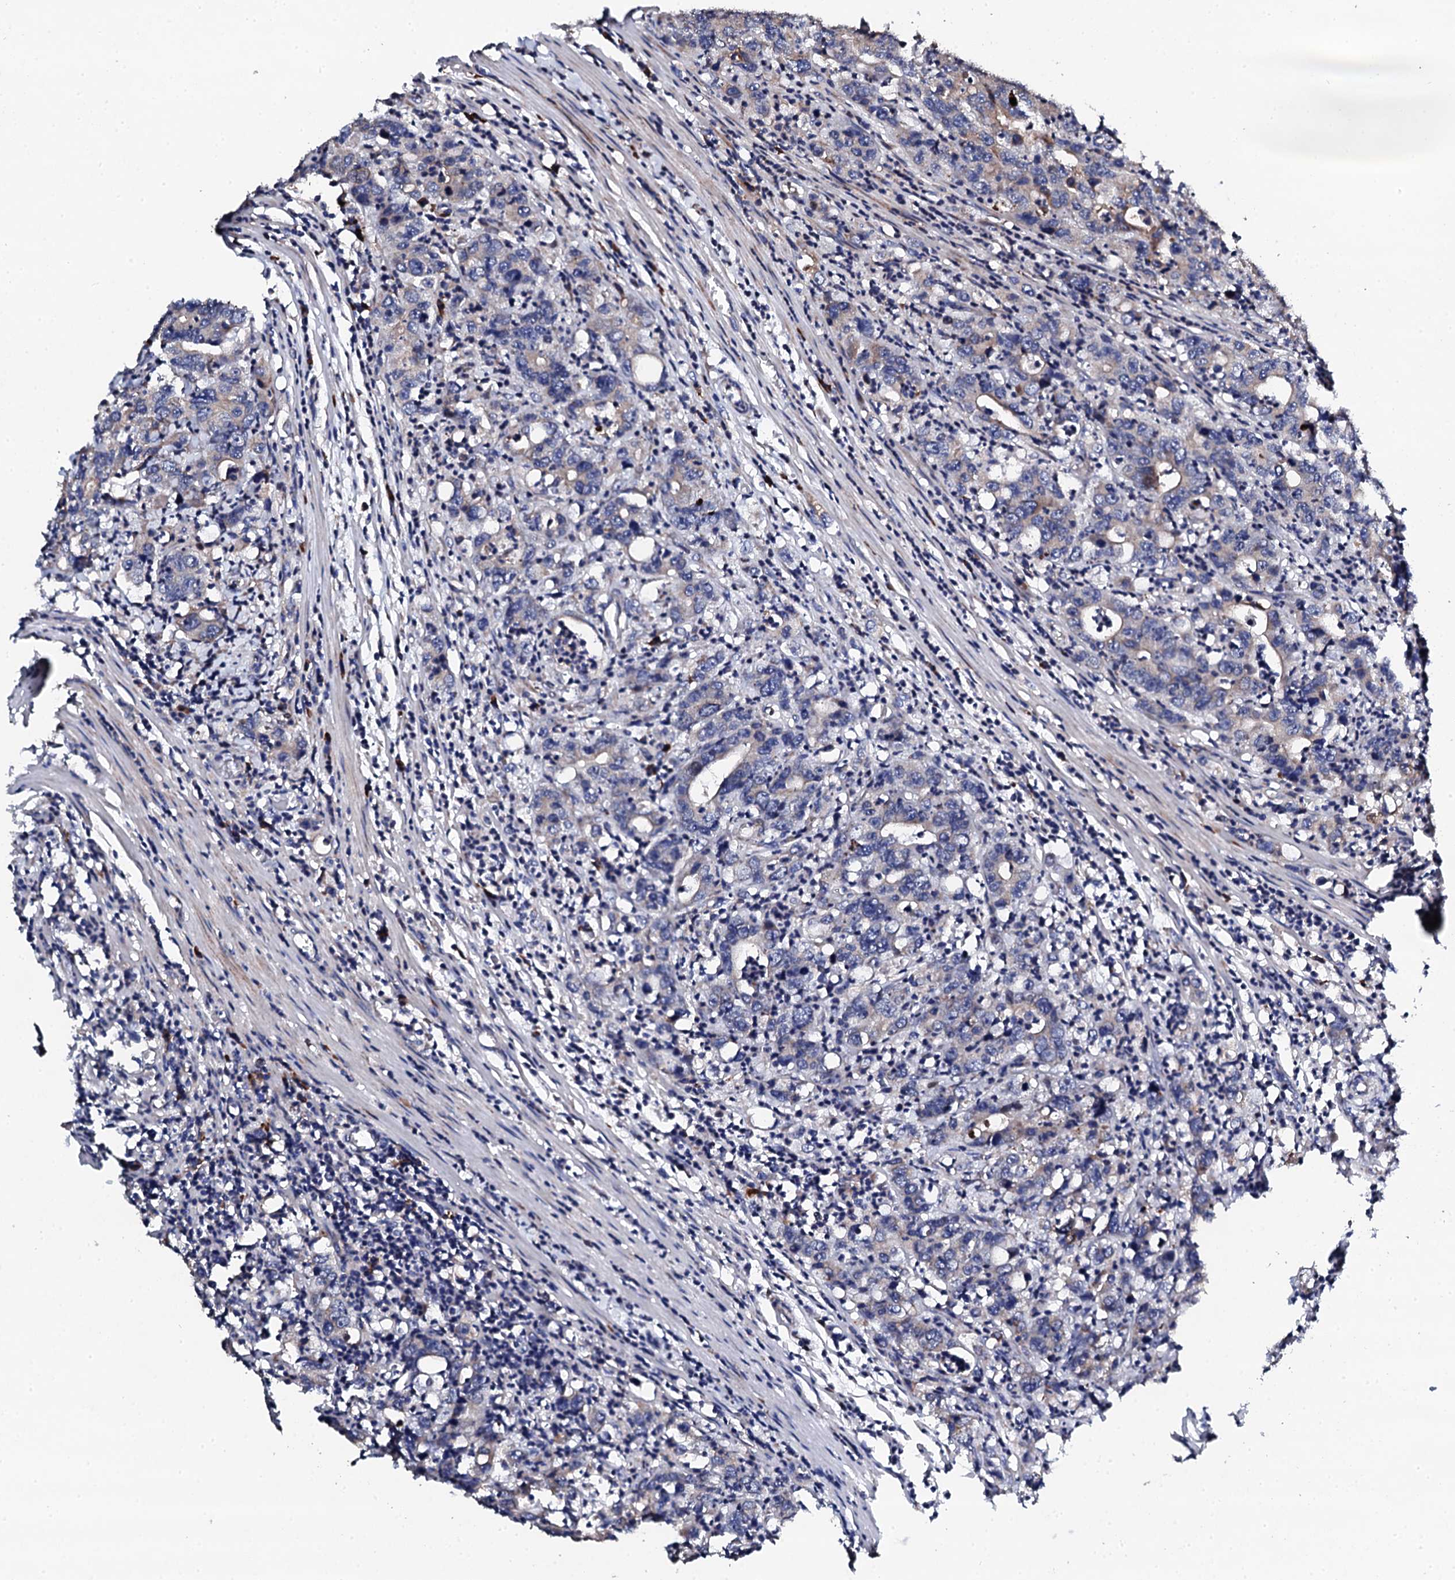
{"staining": {"intensity": "negative", "quantity": "none", "location": "none"}, "tissue": "colorectal cancer", "cell_type": "Tumor cells", "image_type": "cancer", "snomed": [{"axis": "morphology", "description": "Adenocarcinoma, NOS"}, {"axis": "topography", "description": "Colon"}], "caption": "The photomicrograph shows no staining of tumor cells in colorectal adenocarcinoma.", "gene": "LIPT2", "patient": {"sex": "female", "age": 75}}